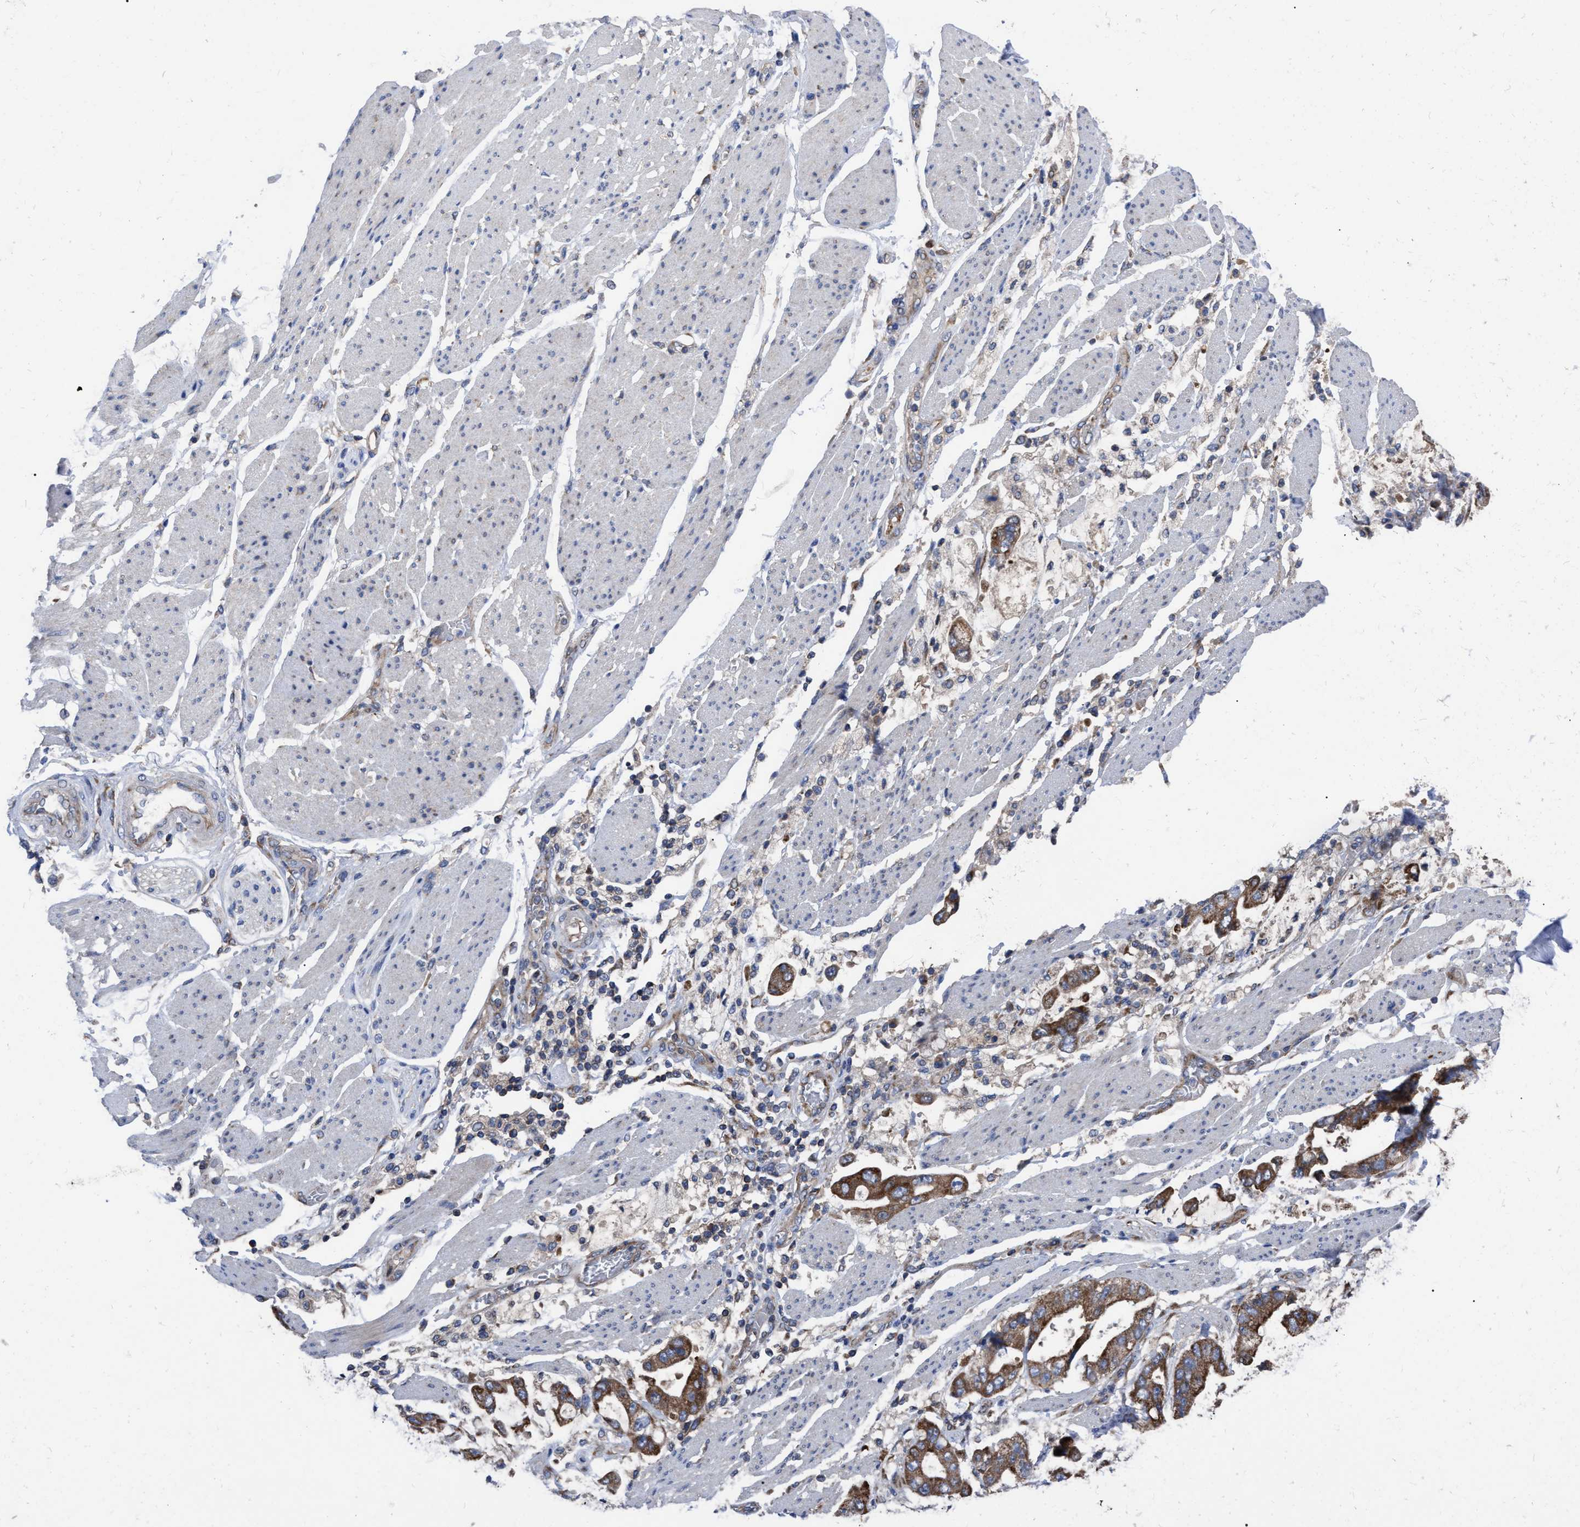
{"staining": {"intensity": "strong", "quantity": ">75%", "location": "cytoplasmic/membranous"}, "tissue": "stomach cancer", "cell_type": "Tumor cells", "image_type": "cancer", "snomed": [{"axis": "morphology", "description": "Normal tissue, NOS"}, {"axis": "morphology", "description": "Adenocarcinoma, NOS"}, {"axis": "topography", "description": "Stomach"}], "caption": "Brown immunohistochemical staining in human stomach cancer (adenocarcinoma) displays strong cytoplasmic/membranous expression in about >75% of tumor cells.", "gene": "CDKN2C", "patient": {"sex": "male", "age": 62}}